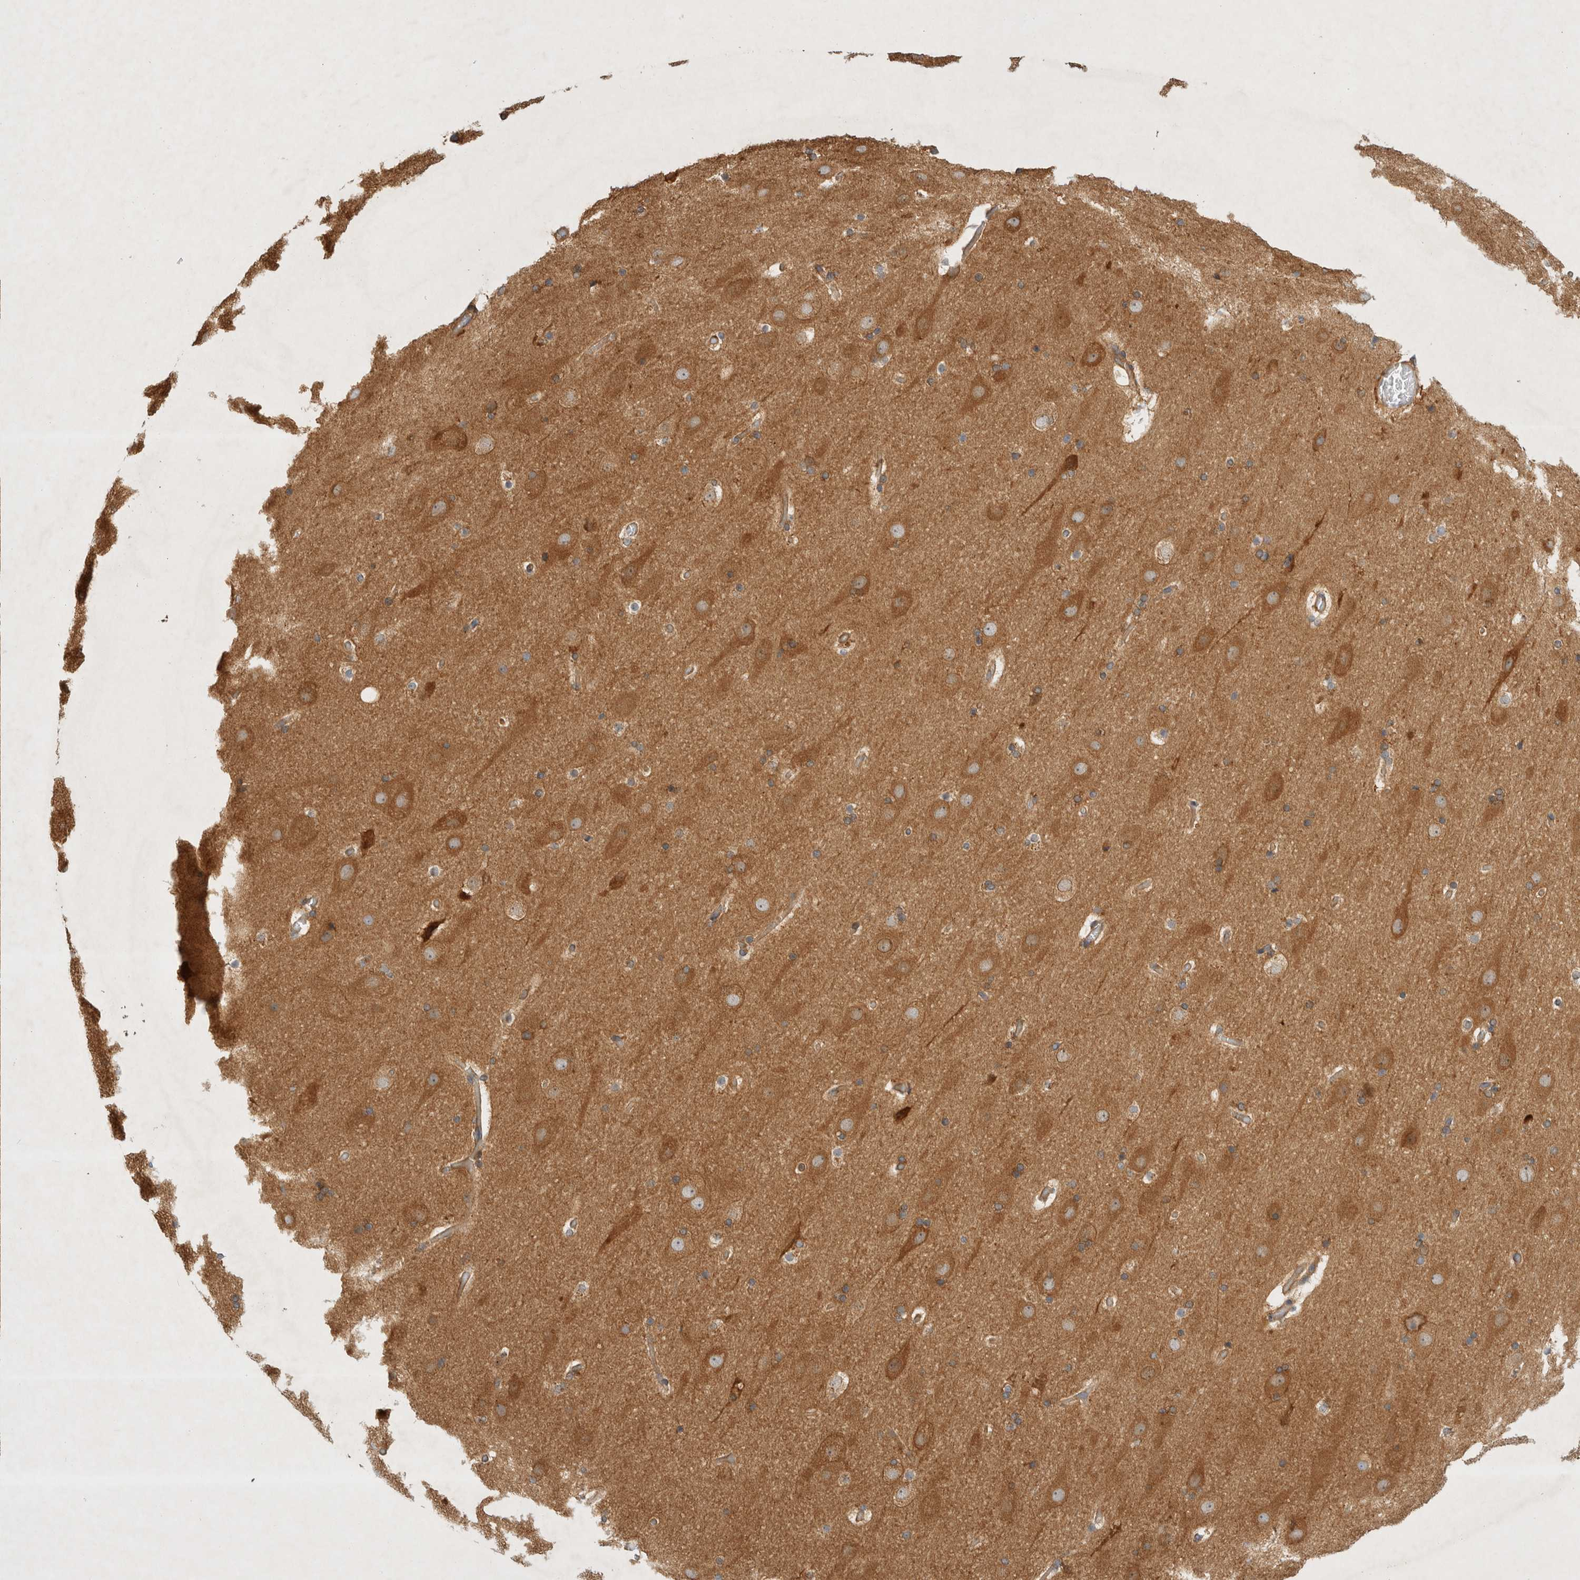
{"staining": {"intensity": "negative", "quantity": "none", "location": "none"}, "tissue": "cerebral cortex", "cell_type": "Endothelial cells", "image_type": "normal", "snomed": [{"axis": "morphology", "description": "Normal tissue, NOS"}, {"axis": "topography", "description": "Cerebral cortex"}], "caption": "This is an IHC histopathology image of normal cerebral cortex. There is no staining in endothelial cells.", "gene": "GPR150", "patient": {"sex": "male", "age": 57}}